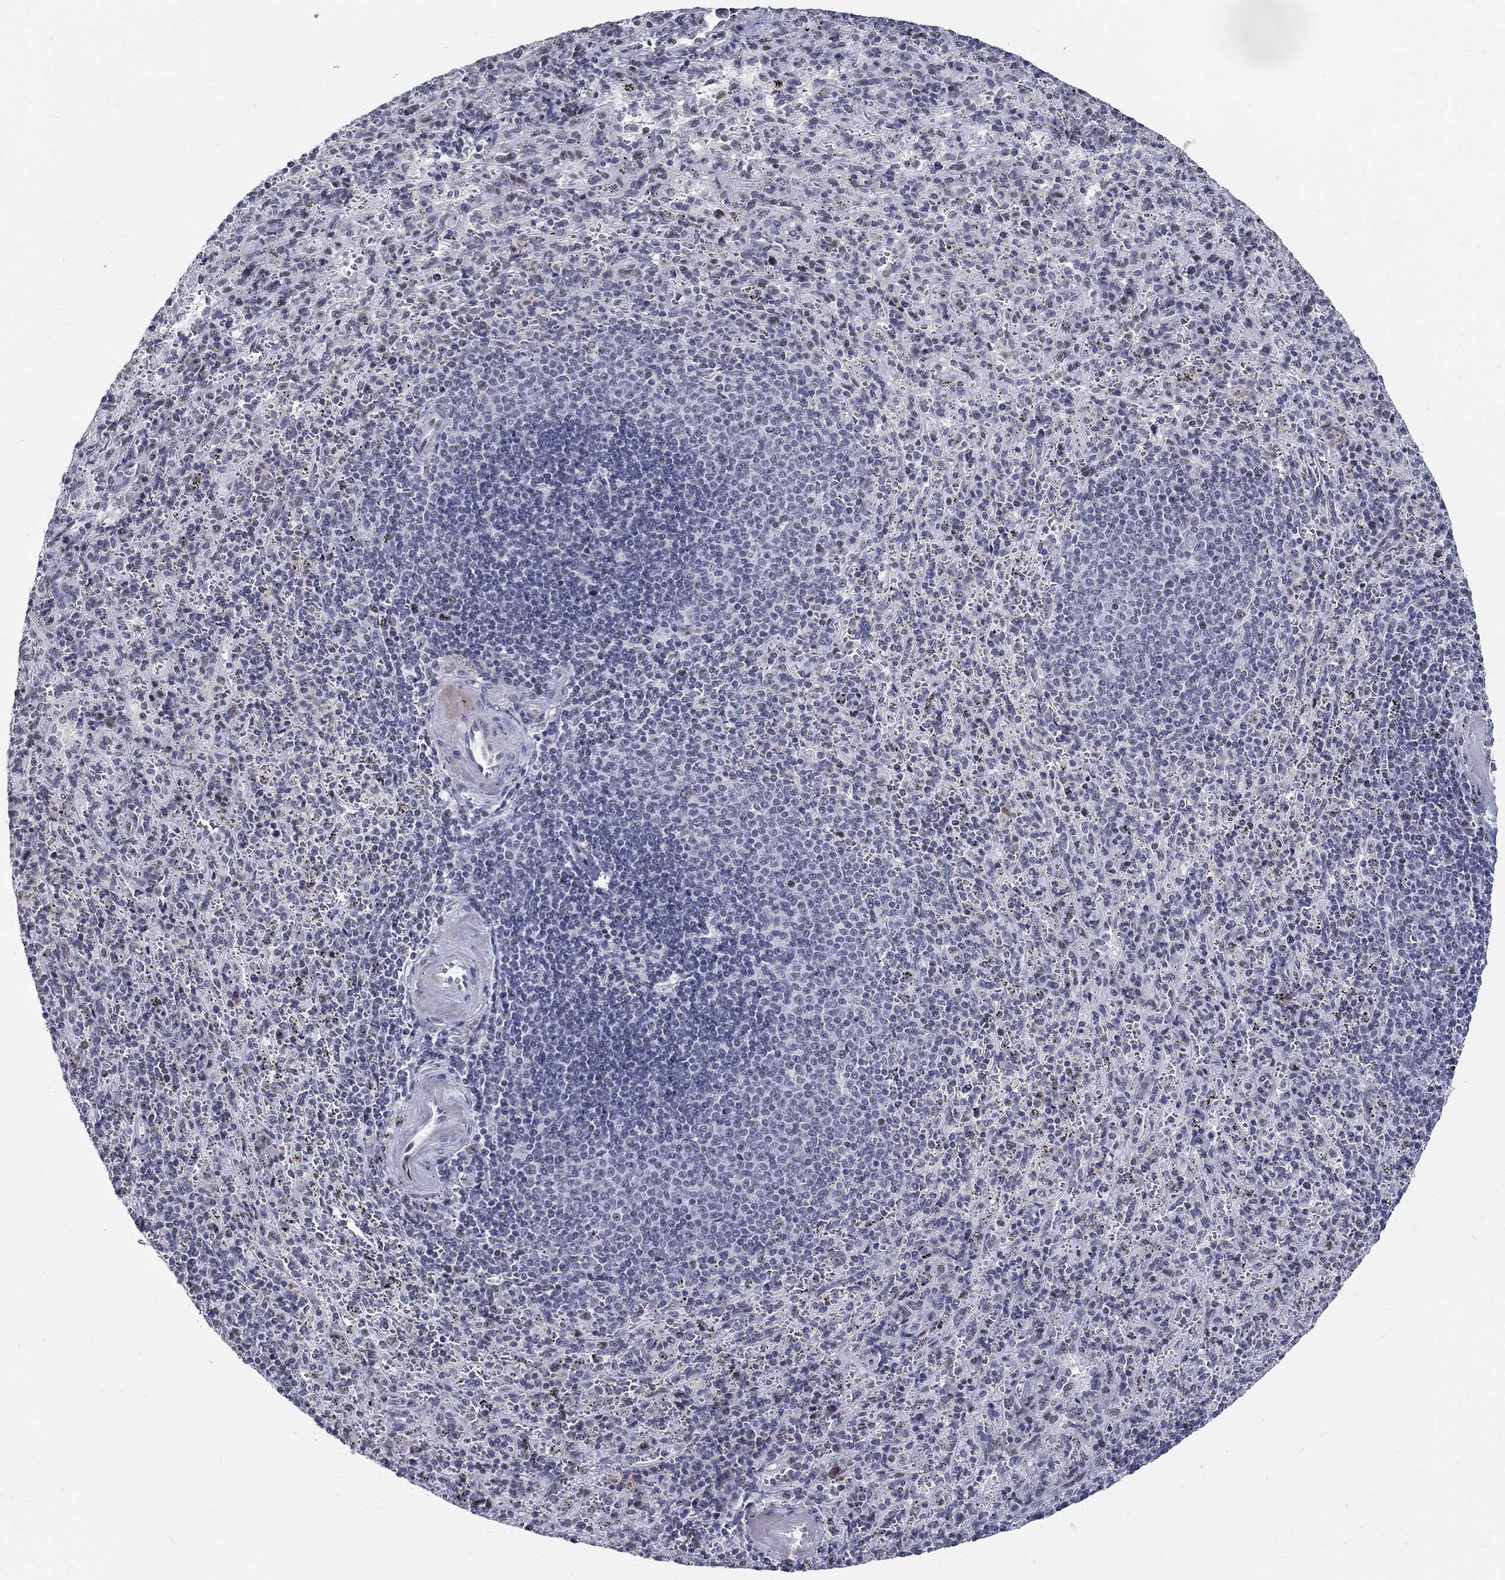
{"staining": {"intensity": "negative", "quantity": "none", "location": "none"}, "tissue": "spleen", "cell_type": "Cells in red pulp", "image_type": "normal", "snomed": [{"axis": "morphology", "description": "Normal tissue, NOS"}, {"axis": "topography", "description": "Spleen"}], "caption": "Immunohistochemical staining of benign spleen exhibits no significant positivity in cells in red pulp. Brightfield microscopy of immunohistochemistry (IHC) stained with DAB (brown) and hematoxylin (blue), captured at high magnification.", "gene": "BHLHE22", "patient": {"sex": "male", "age": 57}}